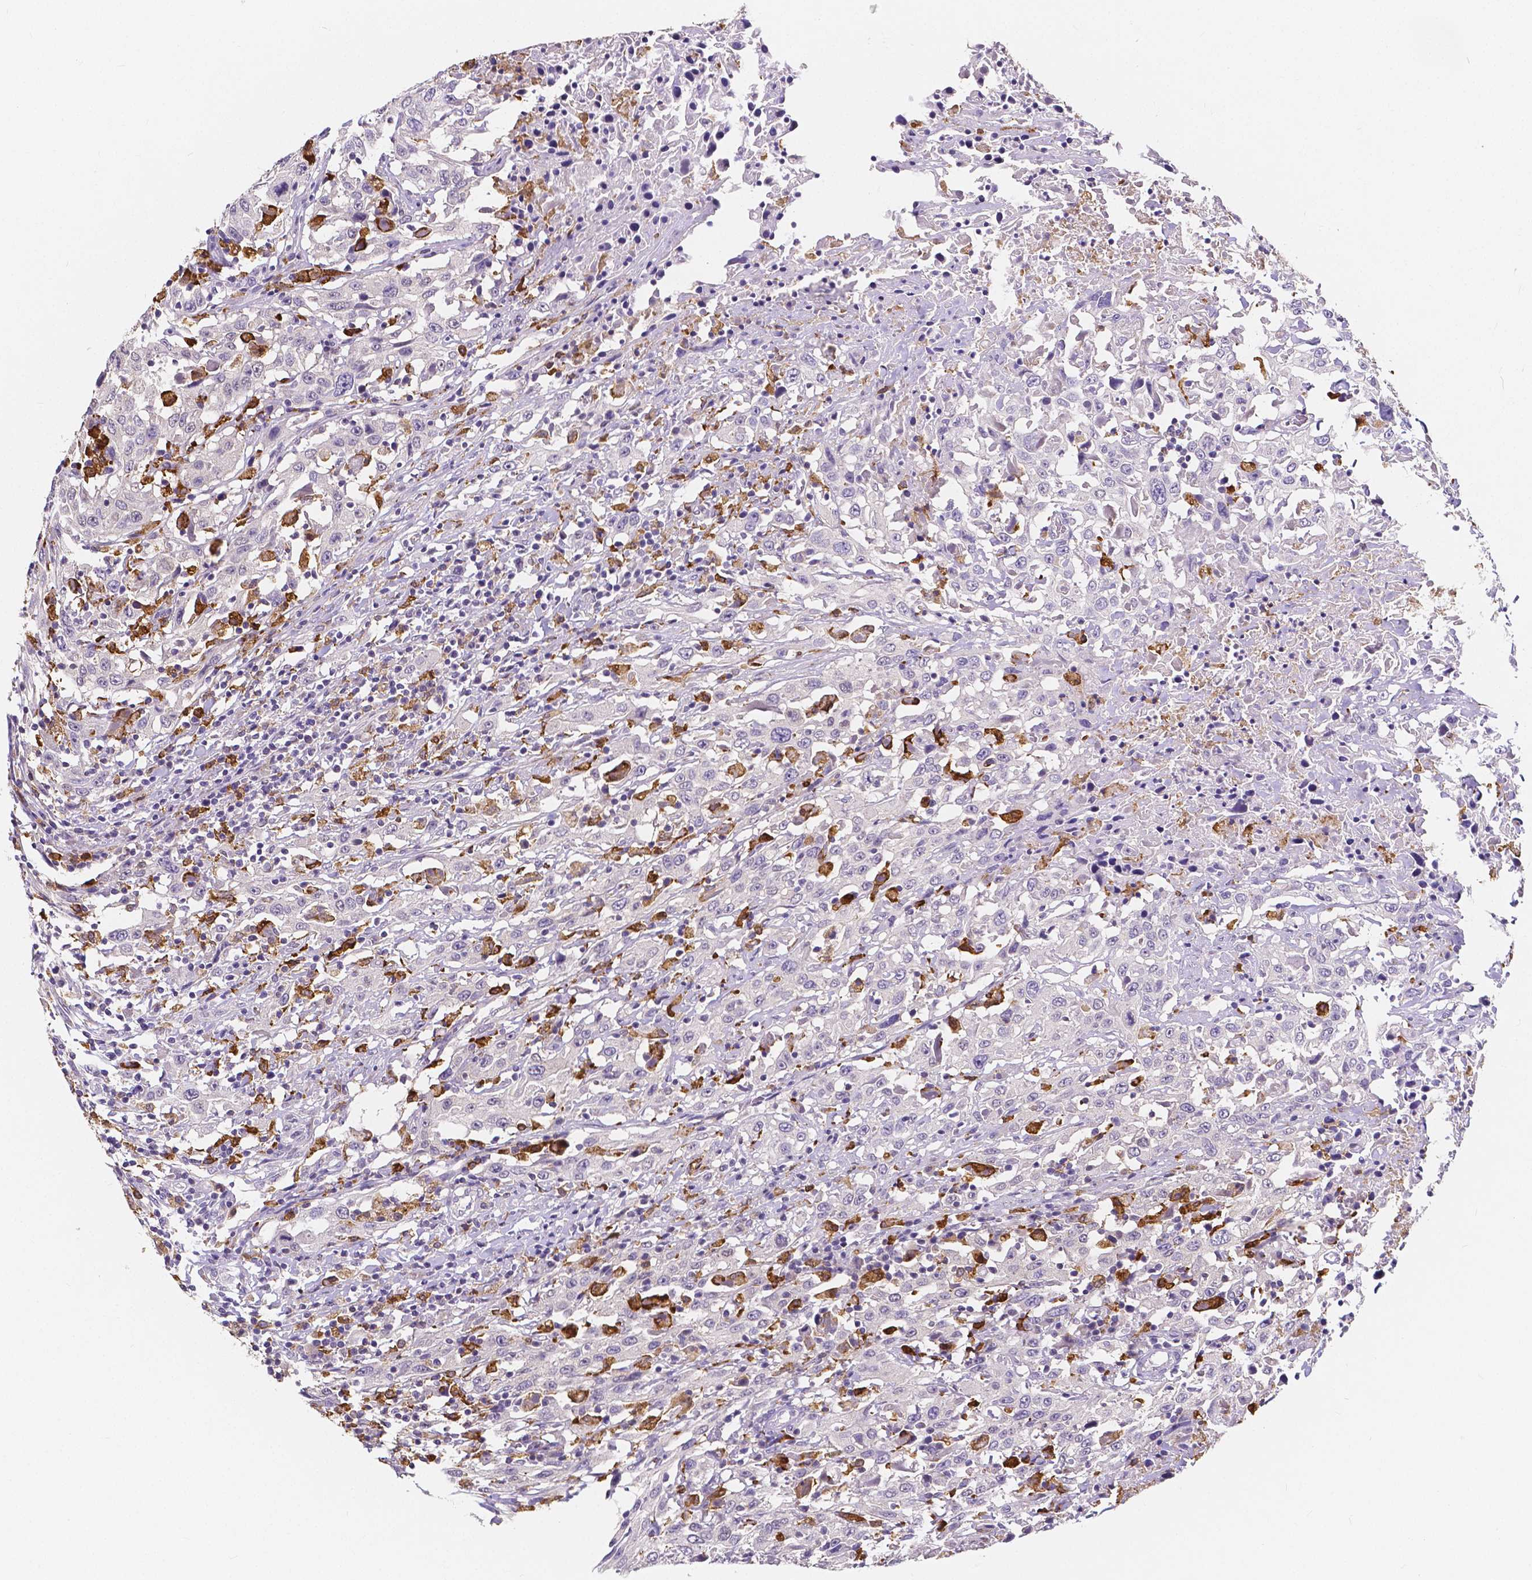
{"staining": {"intensity": "negative", "quantity": "none", "location": "none"}, "tissue": "urothelial cancer", "cell_type": "Tumor cells", "image_type": "cancer", "snomed": [{"axis": "morphology", "description": "Urothelial carcinoma, High grade"}, {"axis": "topography", "description": "Urinary bladder"}], "caption": "This photomicrograph is of urothelial cancer stained with immunohistochemistry (IHC) to label a protein in brown with the nuclei are counter-stained blue. There is no positivity in tumor cells. (Stains: DAB immunohistochemistry (IHC) with hematoxylin counter stain, Microscopy: brightfield microscopy at high magnification).", "gene": "ACP5", "patient": {"sex": "male", "age": 61}}